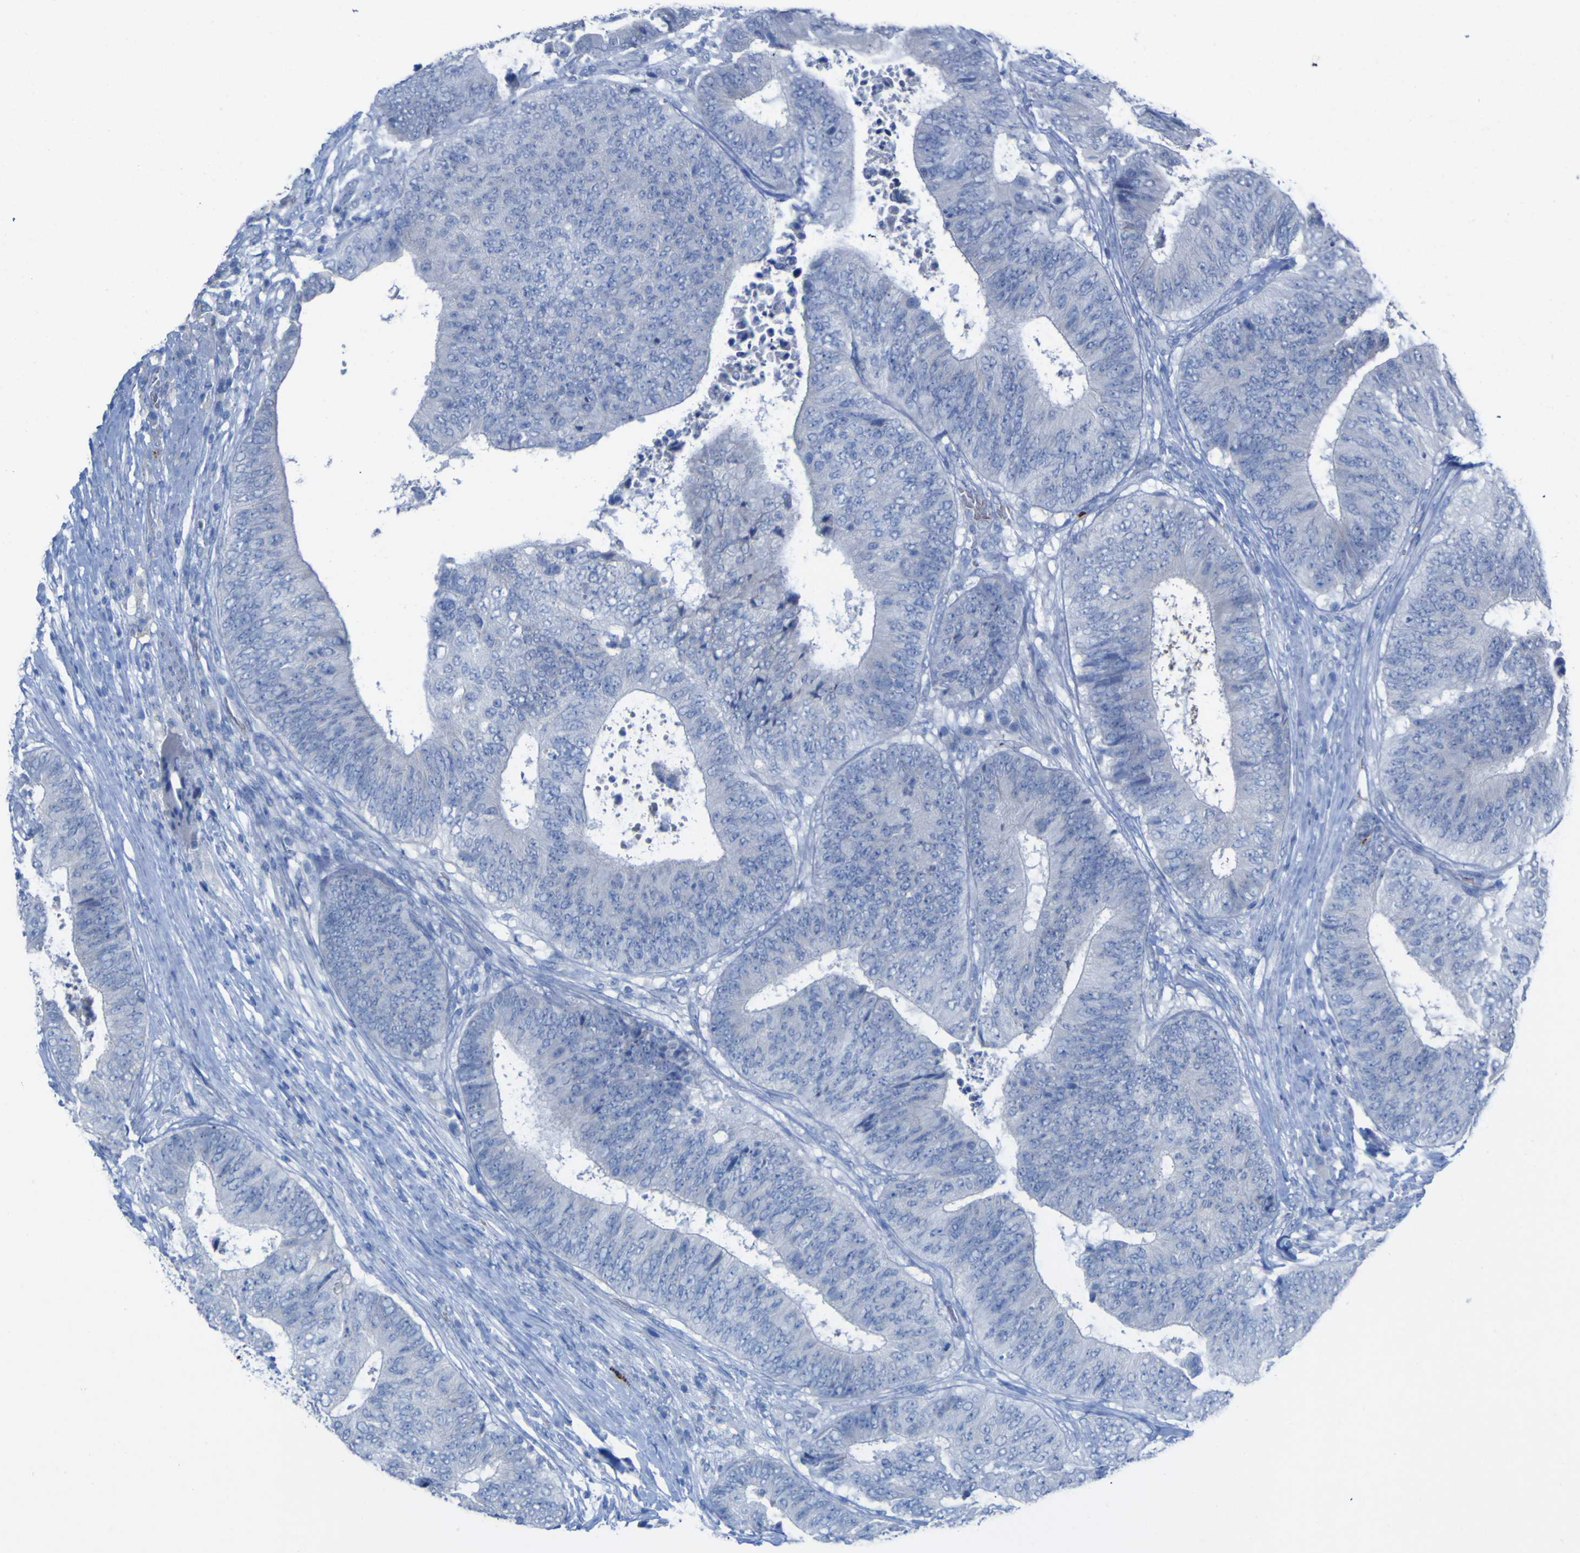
{"staining": {"intensity": "negative", "quantity": "none", "location": "none"}, "tissue": "colorectal cancer", "cell_type": "Tumor cells", "image_type": "cancer", "snomed": [{"axis": "morphology", "description": "Adenocarcinoma, NOS"}, {"axis": "topography", "description": "Rectum"}], "caption": "Immunohistochemical staining of human colorectal adenocarcinoma exhibits no significant positivity in tumor cells. (Stains: DAB immunohistochemistry (IHC) with hematoxylin counter stain, Microscopy: brightfield microscopy at high magnification).", "gene": "GCM1", "patient": {"sex": "male", "age": 72}}